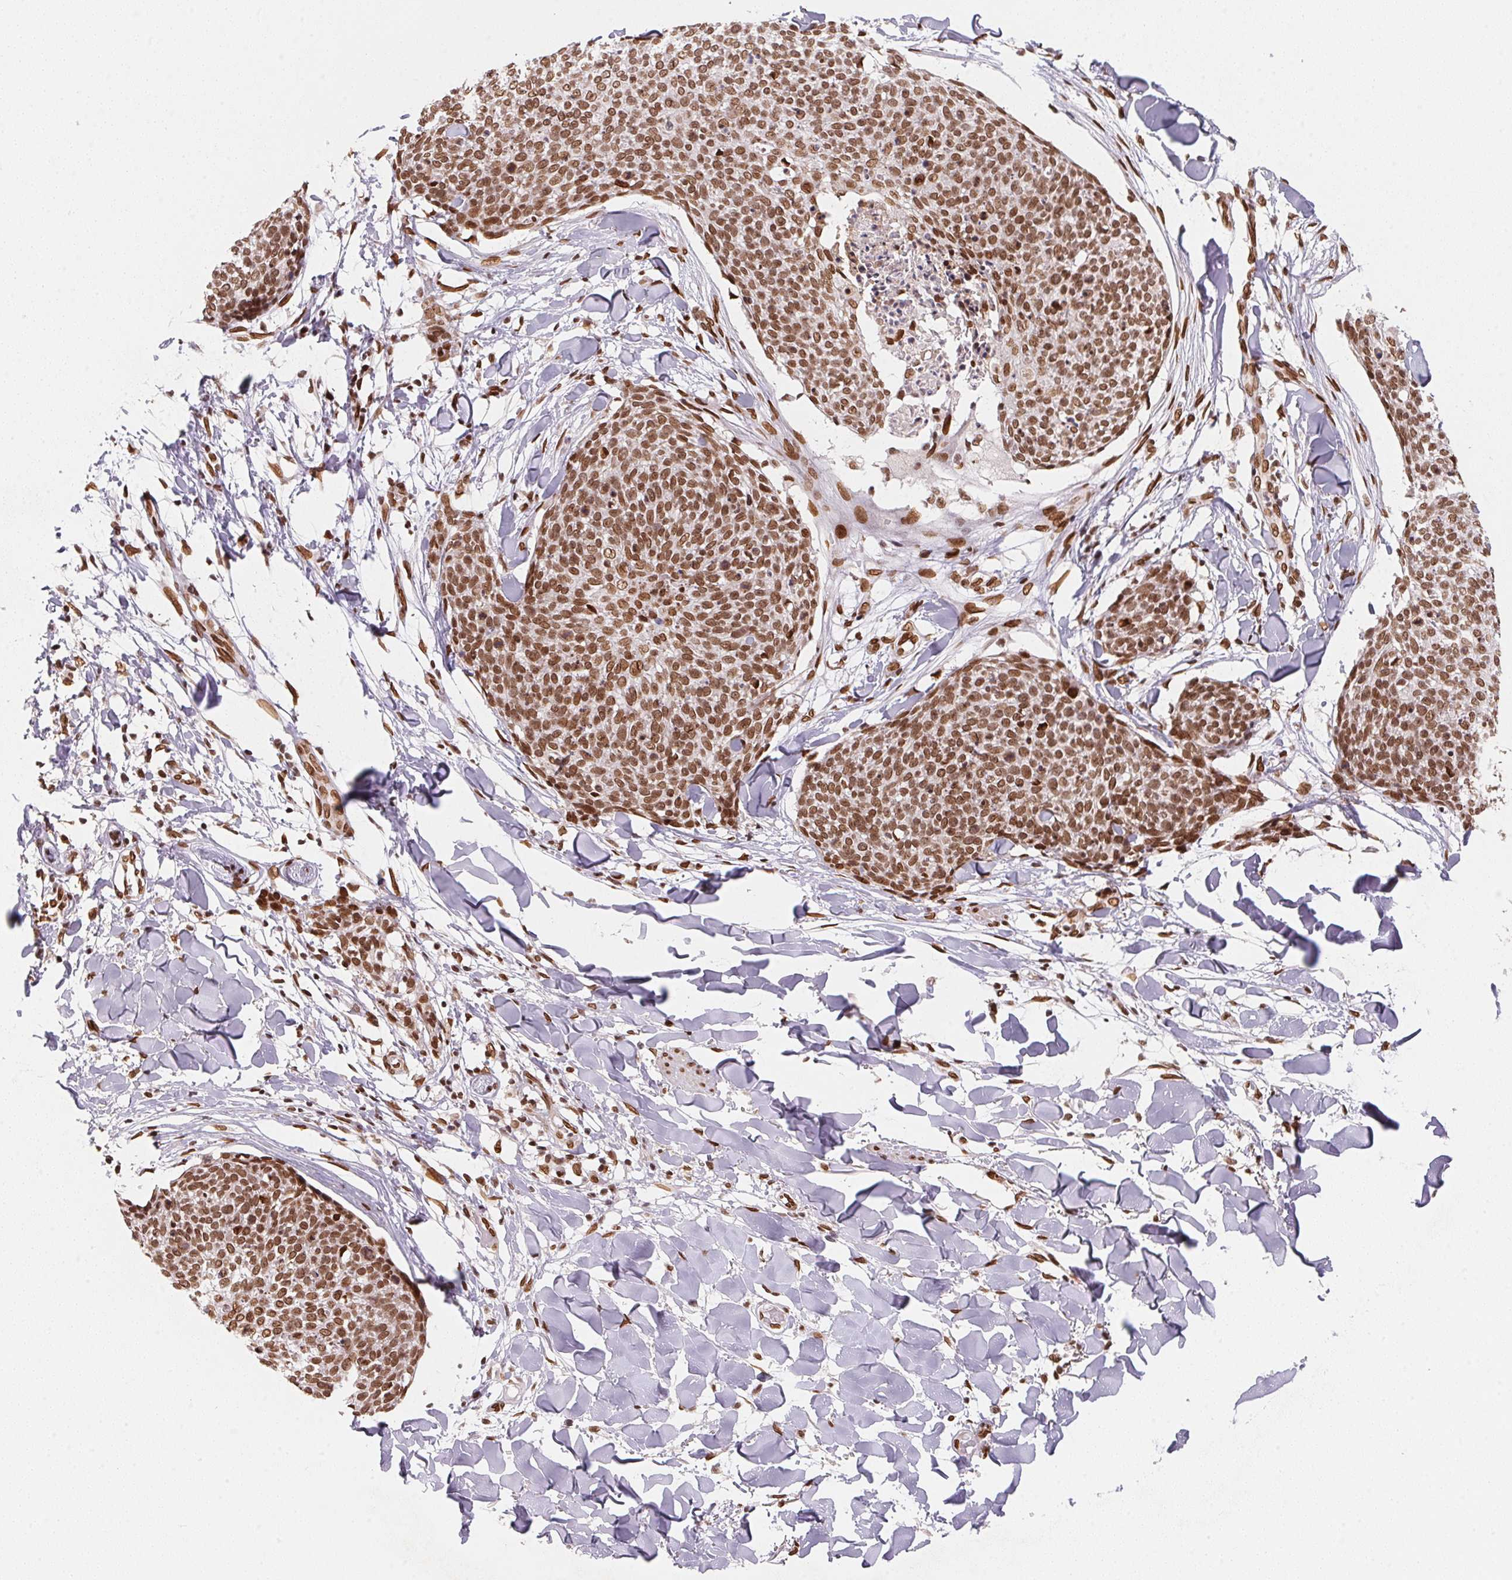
{"staining": {"intensity": "strong", "quantity": ">75%", "location": "nuclear"}, "tissue": "skin cancer", "cell_type": "Tumor cells", "image_type": "cancer", "snomed": [{"axis": "morphology", "description": "Squamous cell carcinoma, NOS"}, {"axis": "topography", "description": "Skin"}, {"axis": "topography", "description": "Vulva"}], "caption": "Protein expression analysis of skin cancer shows strong nuclear expression in about >75% of tumor cells. The staining was performed using DAB (3,3'-diaminobenzidine) to visualize the protein expression in brown, while the nuclei were stained in blue with hematoxylin (Magnification: 20x).", "gene": "SAP30BP", "patient": {"sex": "female", "age": 75}}